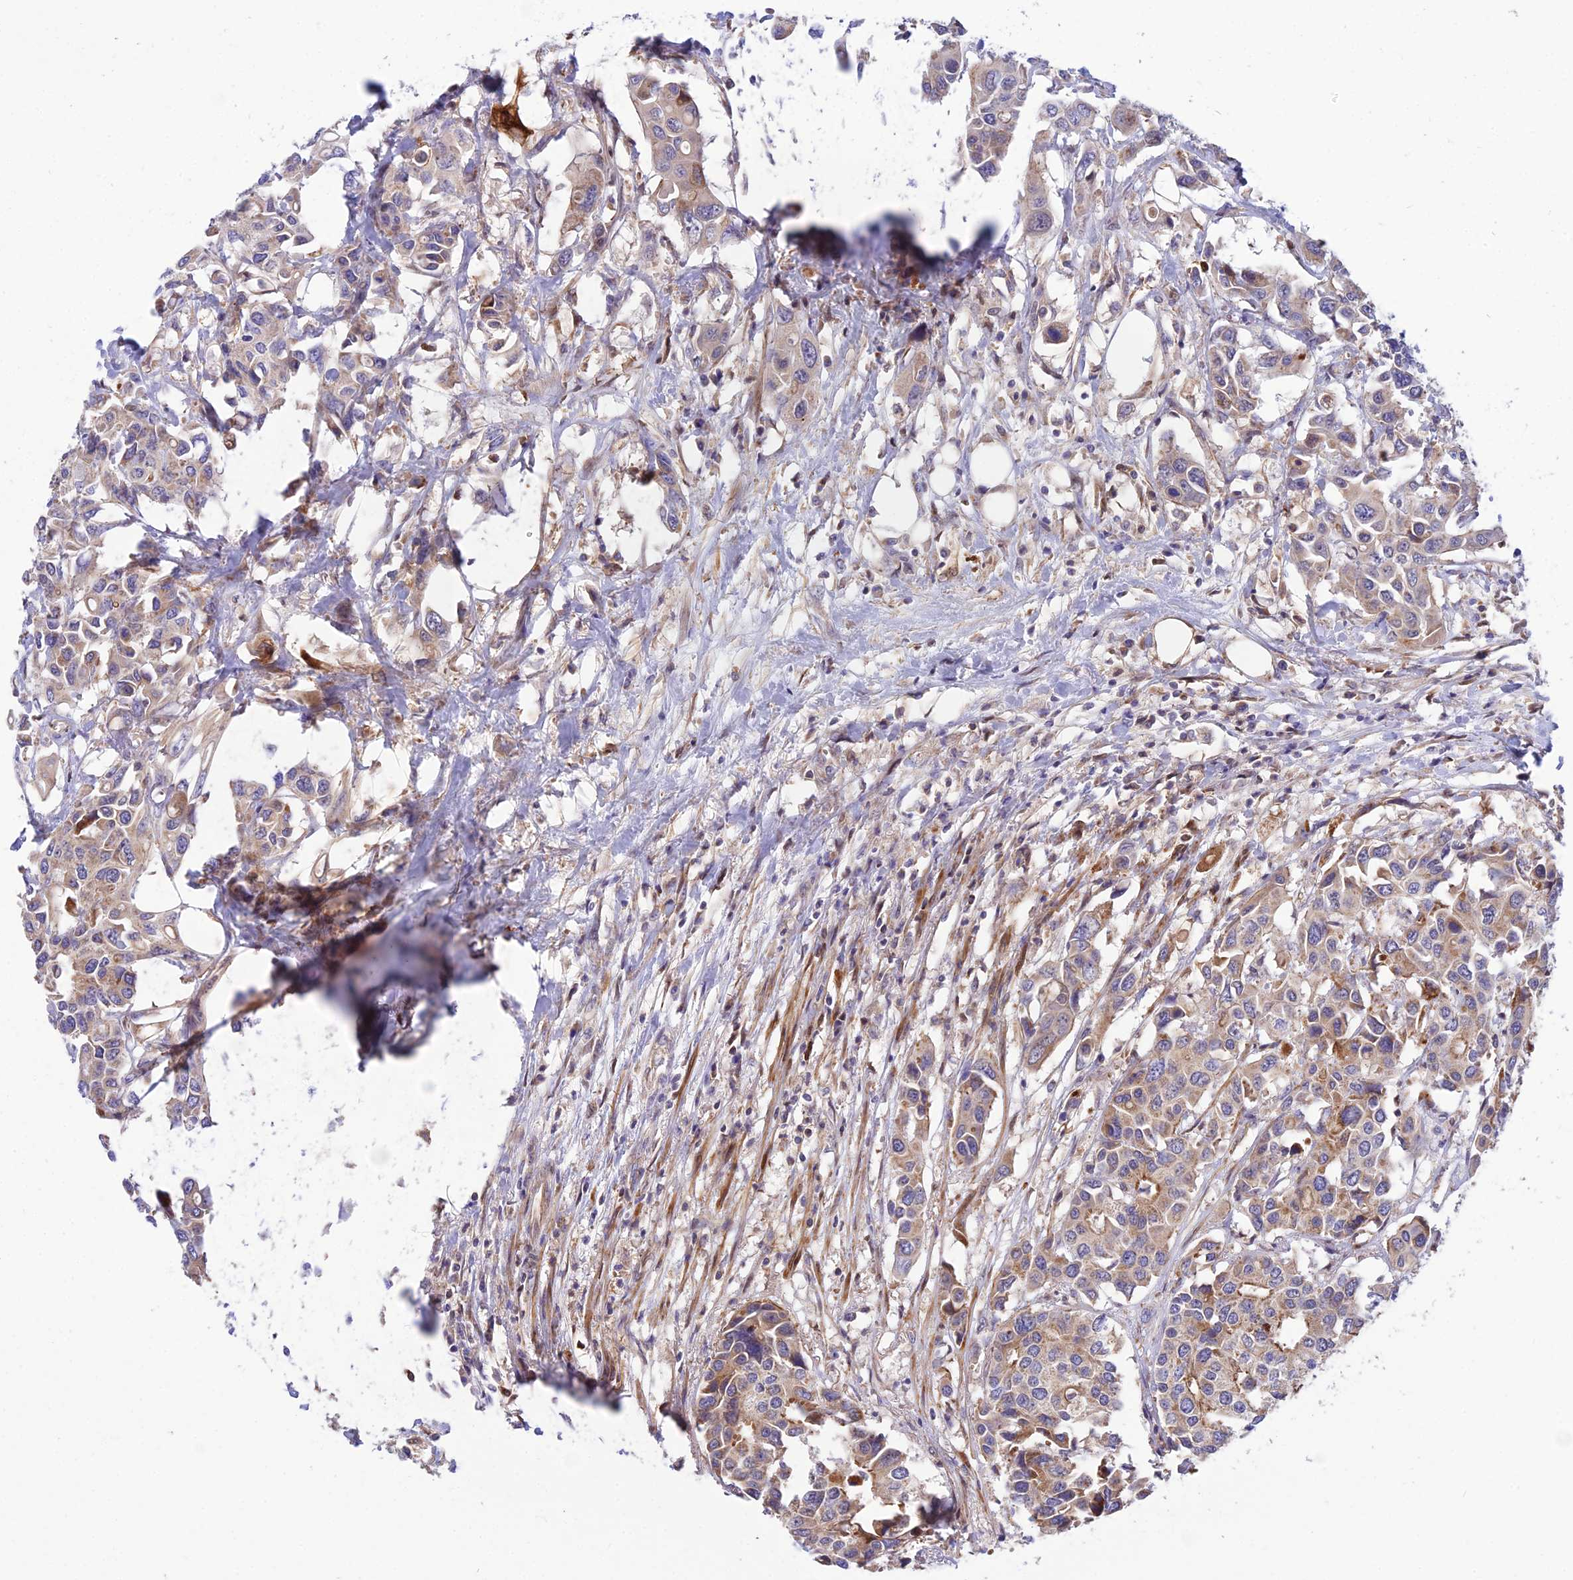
{"staining": {"intensity": "moderate", "quantity": ">75%", "location": "cytoplasmic/membranous"}, "tissue": "colorectal cancer", "cell_type": "Tumor cells", "image_type": "cancer", "snomed": [{"axis": "morphology", "description": "Adenocarcinoma, NOS"}, {"axis": "topography", "description": "Colon"}], "caption": "Tumor cells show moderate cytoplasmic/membranous staining in about >75% of cells in adenocarcinoma (colorectal).", "gene": "TRIM43B", "patient": {"sex": "male", "age": 77}}